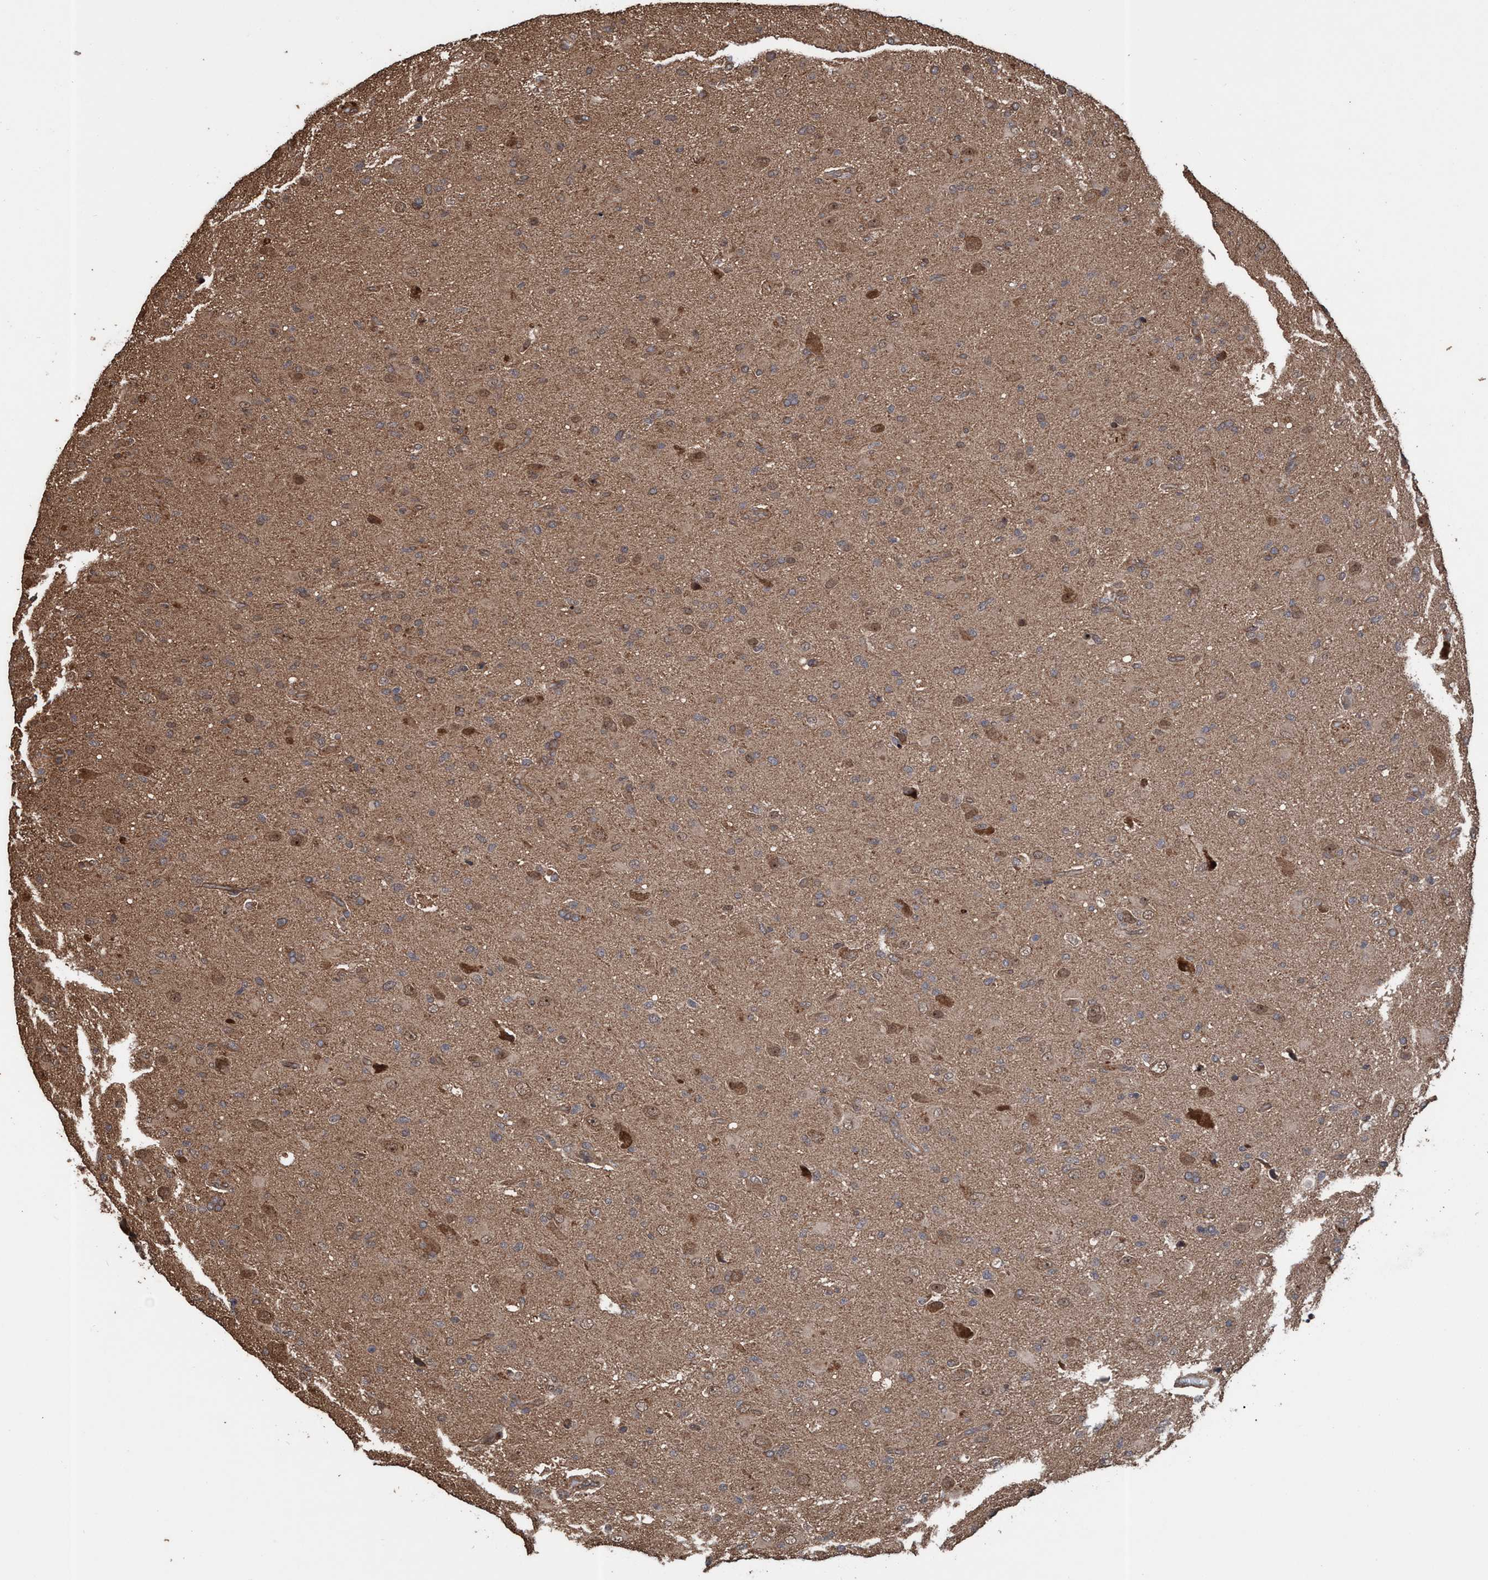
{"staining": {"intensity": "moderate", "quantity": ">75%", "location": "cytoplasmic/membranous,nuclear"}, "tissue": "glioma", "cell_type": "Tumor cells", "image_type": "cancer", "snomed": [{"axis": "morphology", "description": "Glioma, malignant, High grade"}, {"axis": "topography", "description": "Brain"}], "caption": "This is a histology image of immunohistochemistry (IHC) staining of high-grade glioma (malignant), which shows moderate staining in the cytoplasmic/membranous and nuclear of tumor cells.", "gene": "TRPC7", "patient": {"sex": "male", "age": 71}}